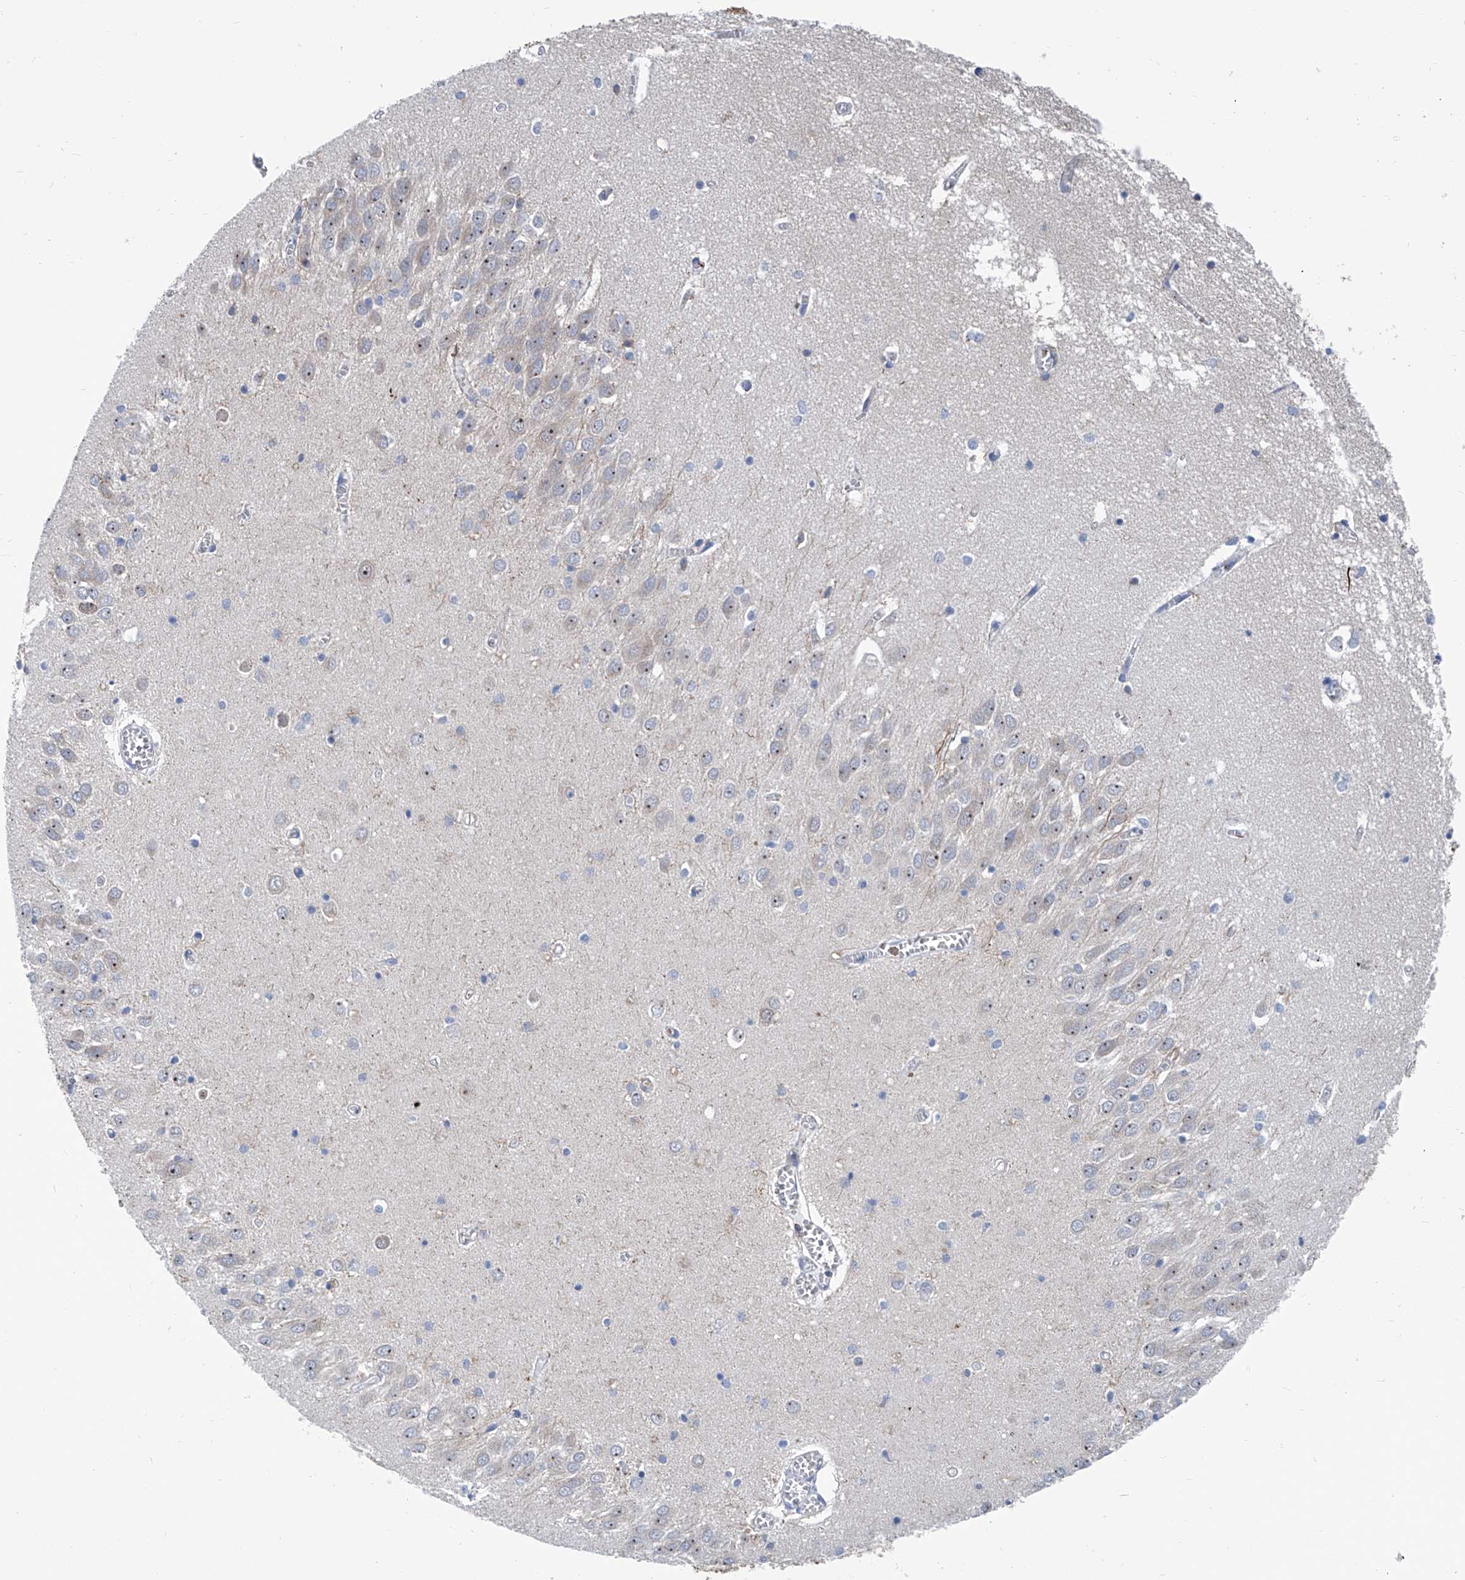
{"staining": {"intensity": "negative", "quantity": "none", "location": "none"}, "tissue": "hippocampus", "cell_type": "Glial cells", "image_type": "normal", "snomed": [{"axis": "morphology", "description": "Normal tissue, NOS"}, {"axis": "topography", "description": "Hippocampus"}], "caption": "Glial cells show no significant protein positivity in benign hippocampus. Nuclei are stained in blue.", "gene": "ZNF484", "patient": {"sex": "male", "age": 70}}